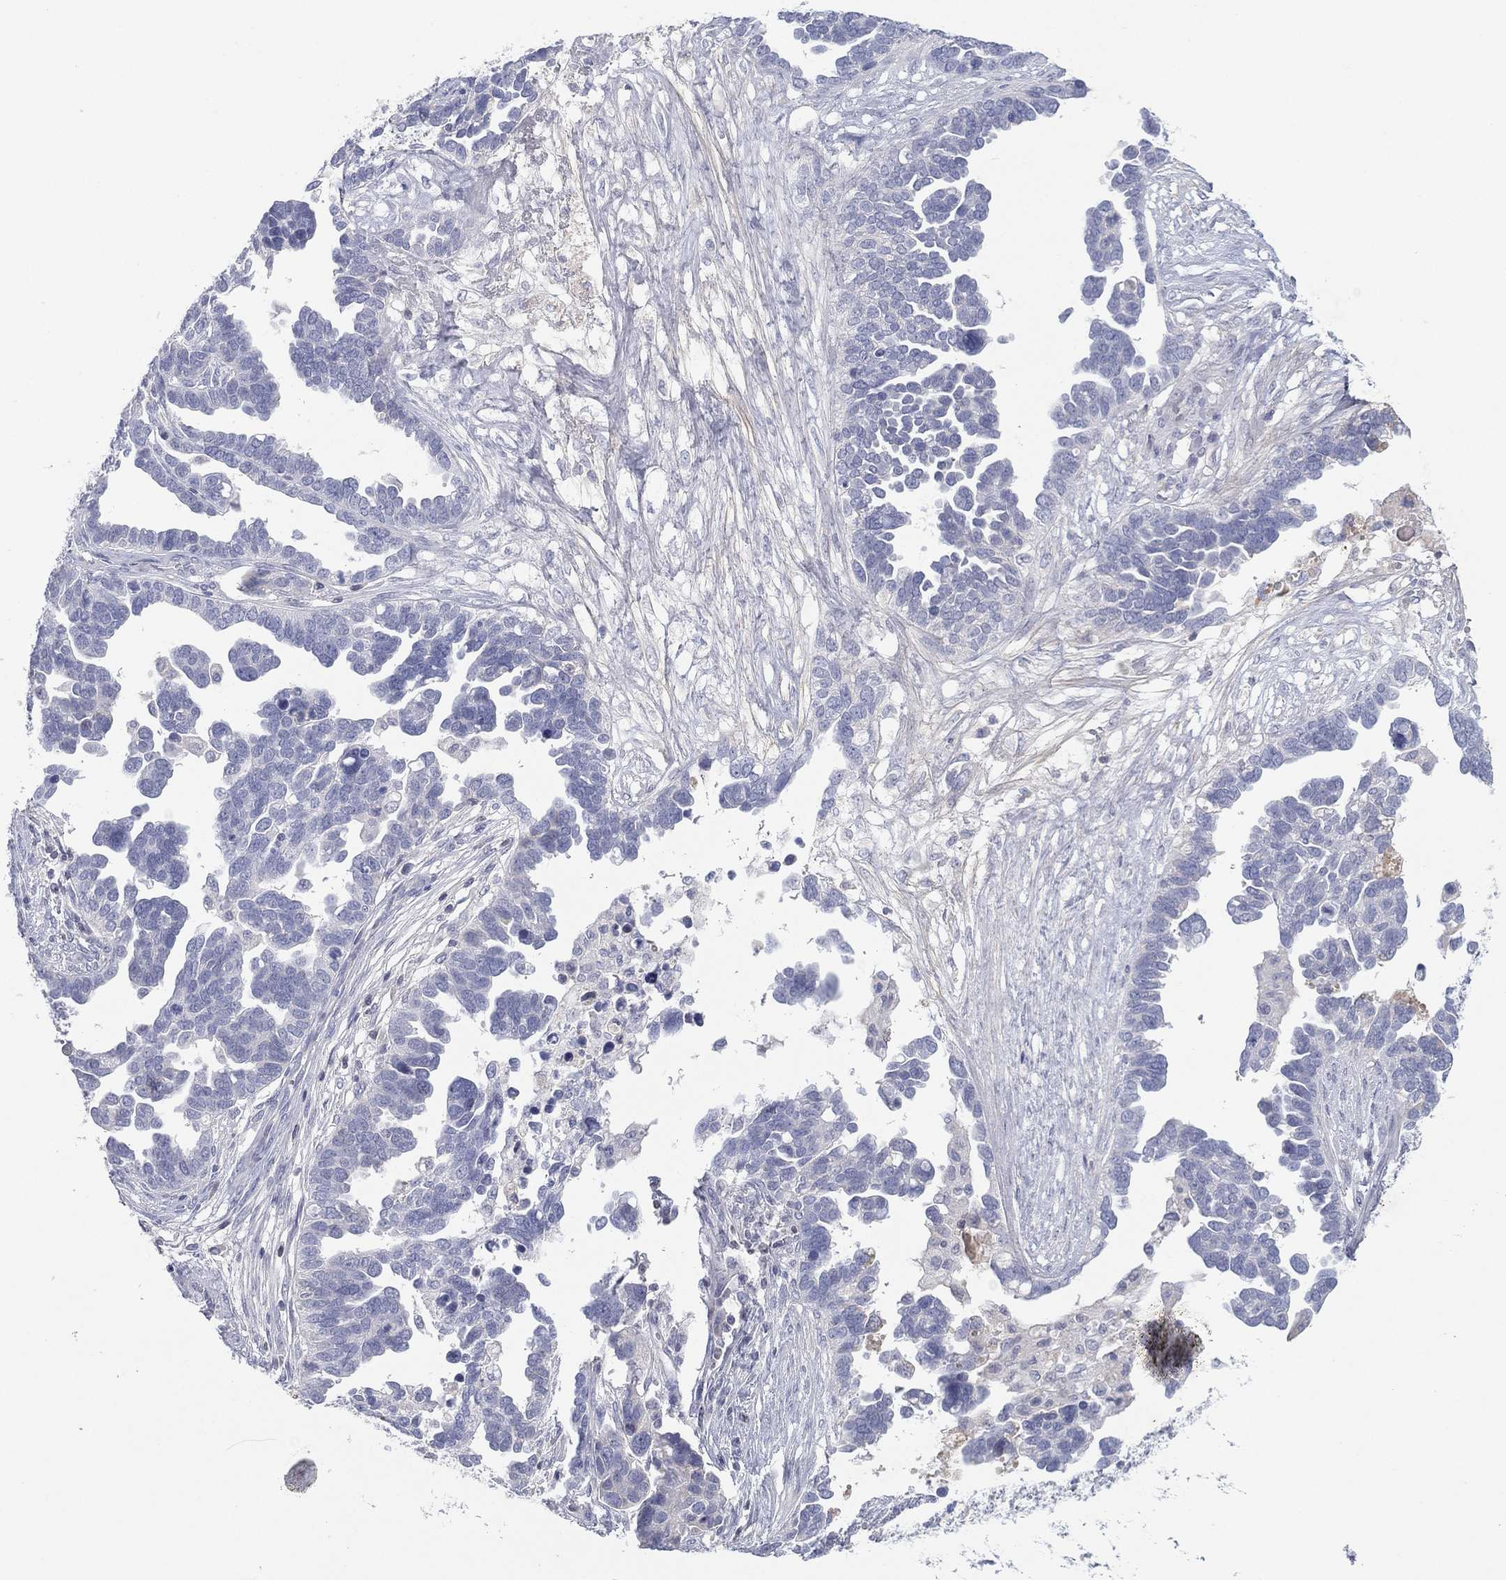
{"staining": {"intensity": "negative", "quantity": "none", "location": "none"}, "tissue": "ovarian cancer", "cell_type": "Tumor cells", "image_type": "cancer", "snomed": [{"axis": "morphology", "description": "Cystadenocarcinoma, serous, NOS"}, {"axis": "topography", "description": "Ovary"}], "caption": "This is an IHC micrograph of human ovarian cancer (serous cystadenocarcinoma). There is no expression in tumor cells.", "gene": "CPT1B", "patient": {"sex": "female", "age": 54}}